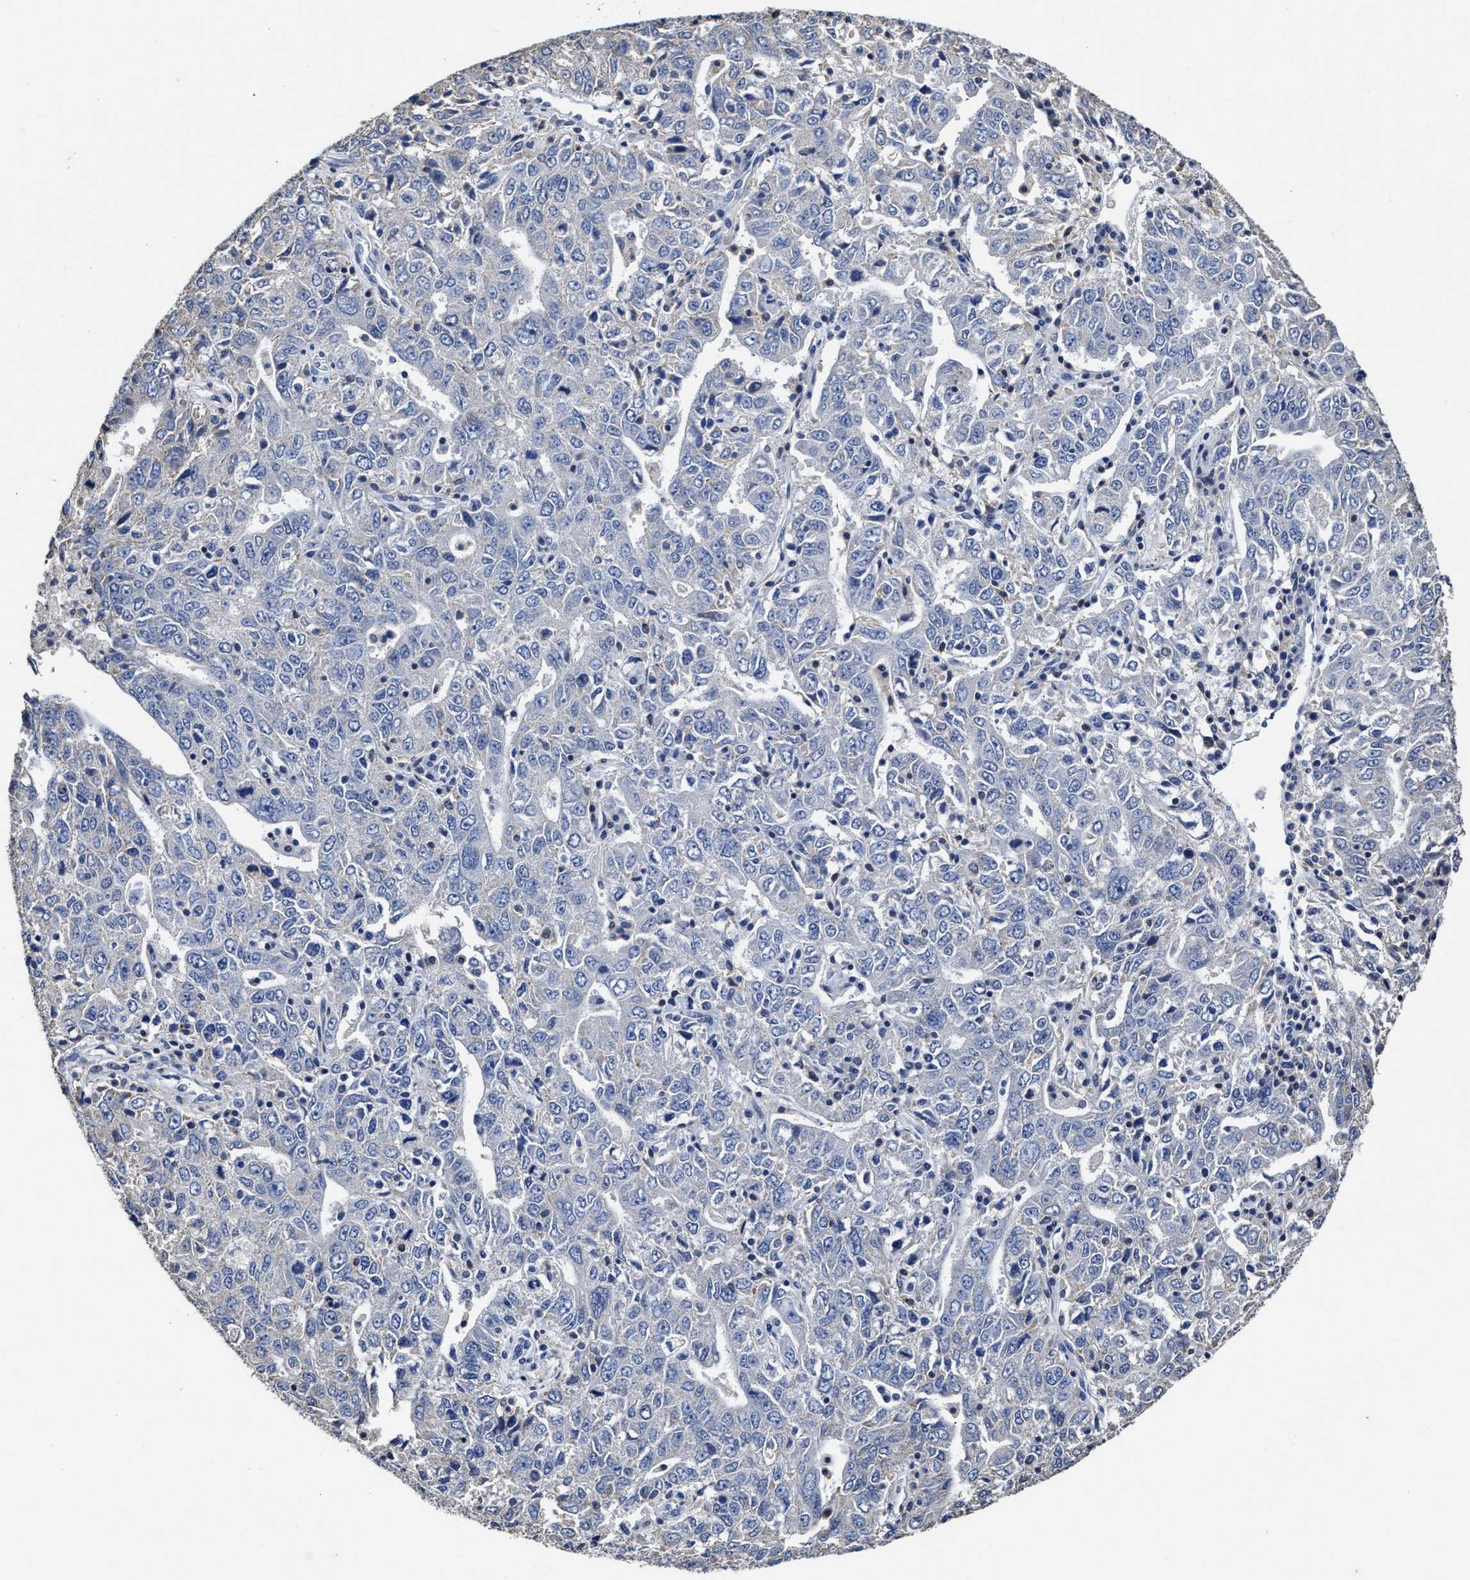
{"staining": {"intensity": "negative", "quantity": "none", "location": "none"}, "tissue": "ovarian cancer", "cell_type": "Tumor cells", "image_type": "cancer", "snomed": [{"axis": "morphology", "description": "Carcinoma, endometroid"}, {"axis": "topography", "description": "Ovary"}], "caption": "Endometroid carcinoma (ovarian) was stained to show a protein in brown. There is no significant staining in tumor cells.", "gene": "ZFAT", "patient": {"sex": "female", "age": 62}}